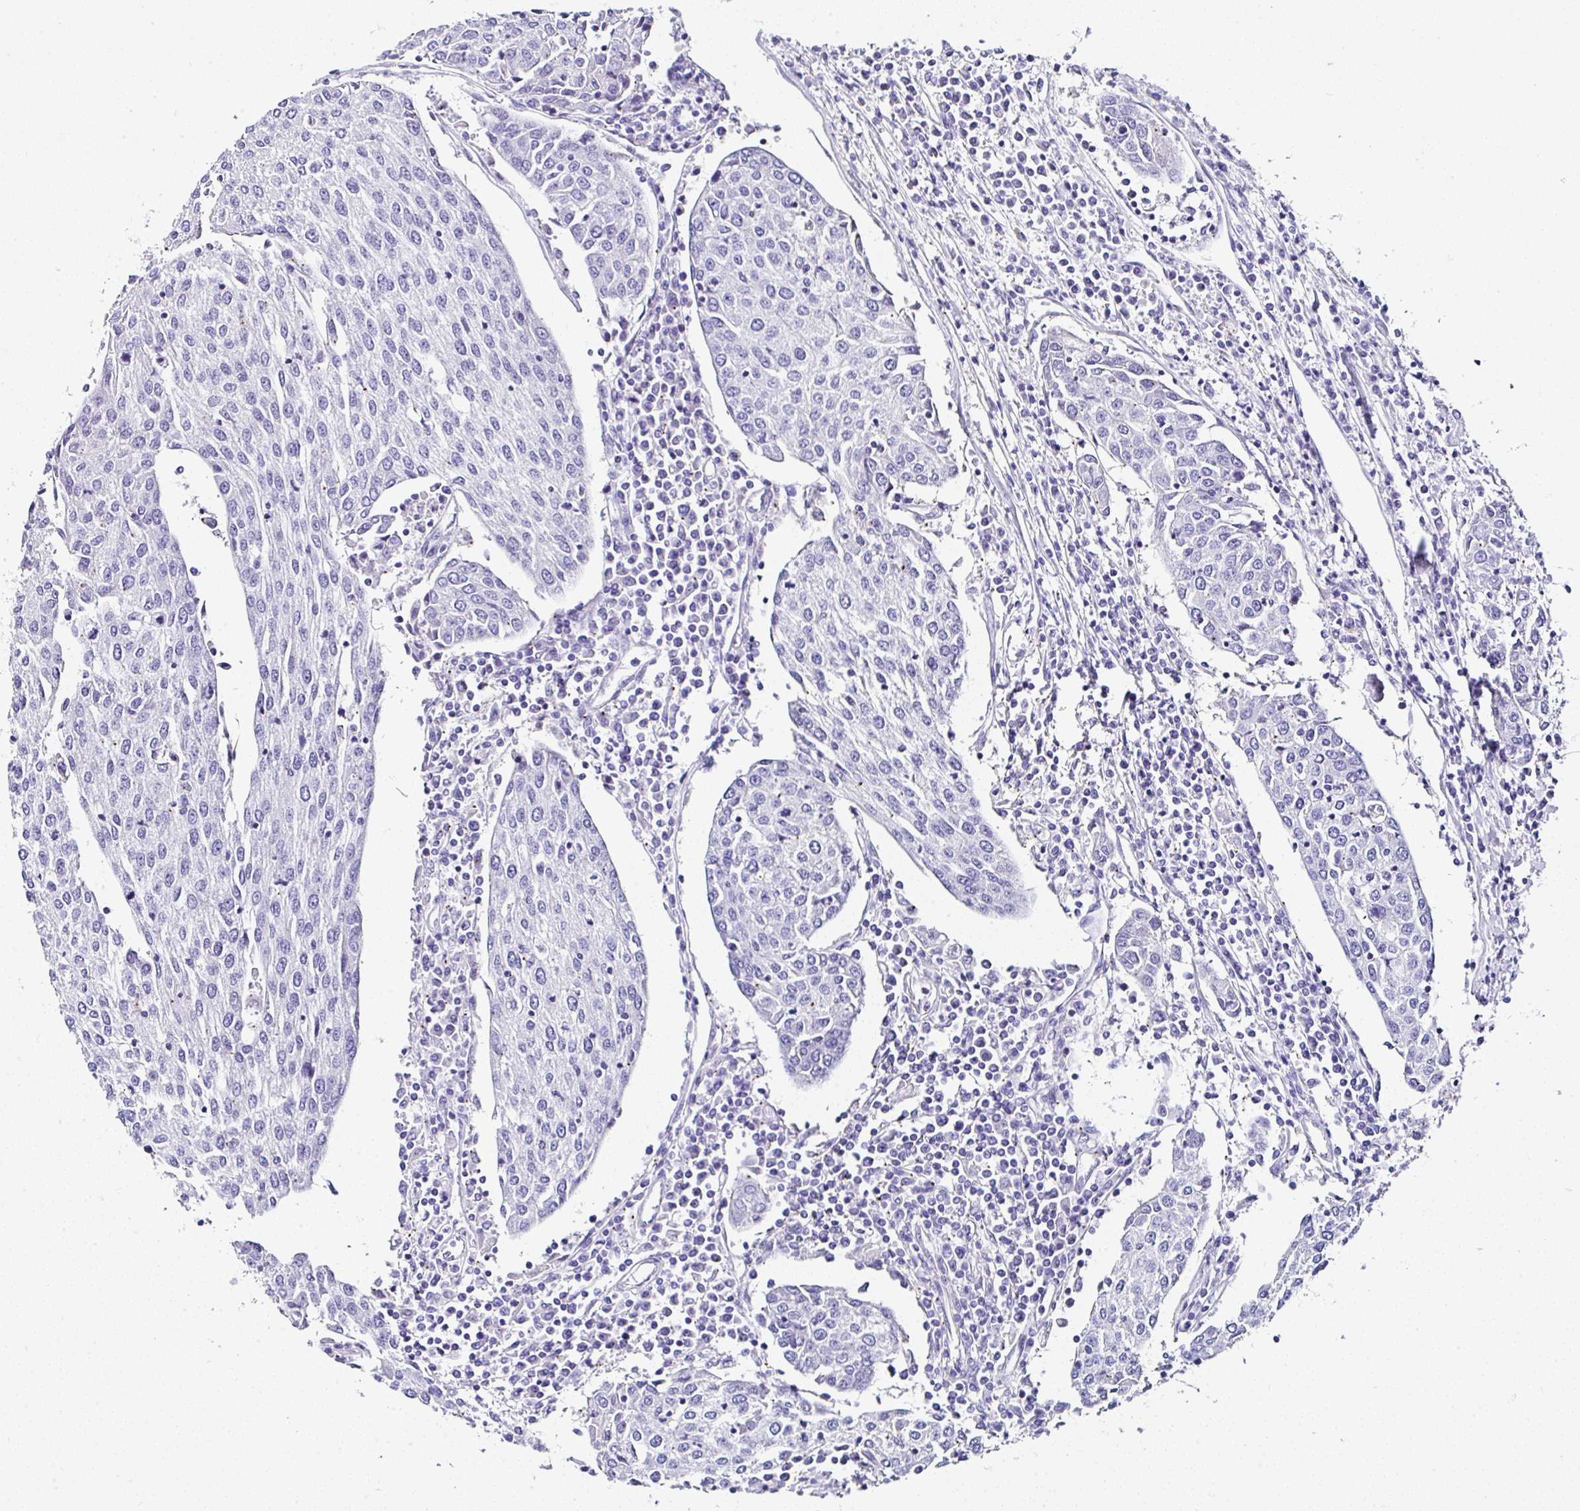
{"staining": {"intensity": "negative", "quantity": "none", "location": "none"}, "tissue": "urothelial cancer", "cell_type": "Tumor cells", "image_type": "cancer", "snomed": [{"axis": "morphology", "description": "Urothelial carcinoma, High grade"}, {"axis": "topography", "description": "Urinary bladder"}], "caption": "The immunohistochemistry (IHC) photomicrograph has no significant expression in tumor cells of urothelial cancer tissue.", "gene": "PPFIA4", "patient": {"sex": "female", "age": 85}}